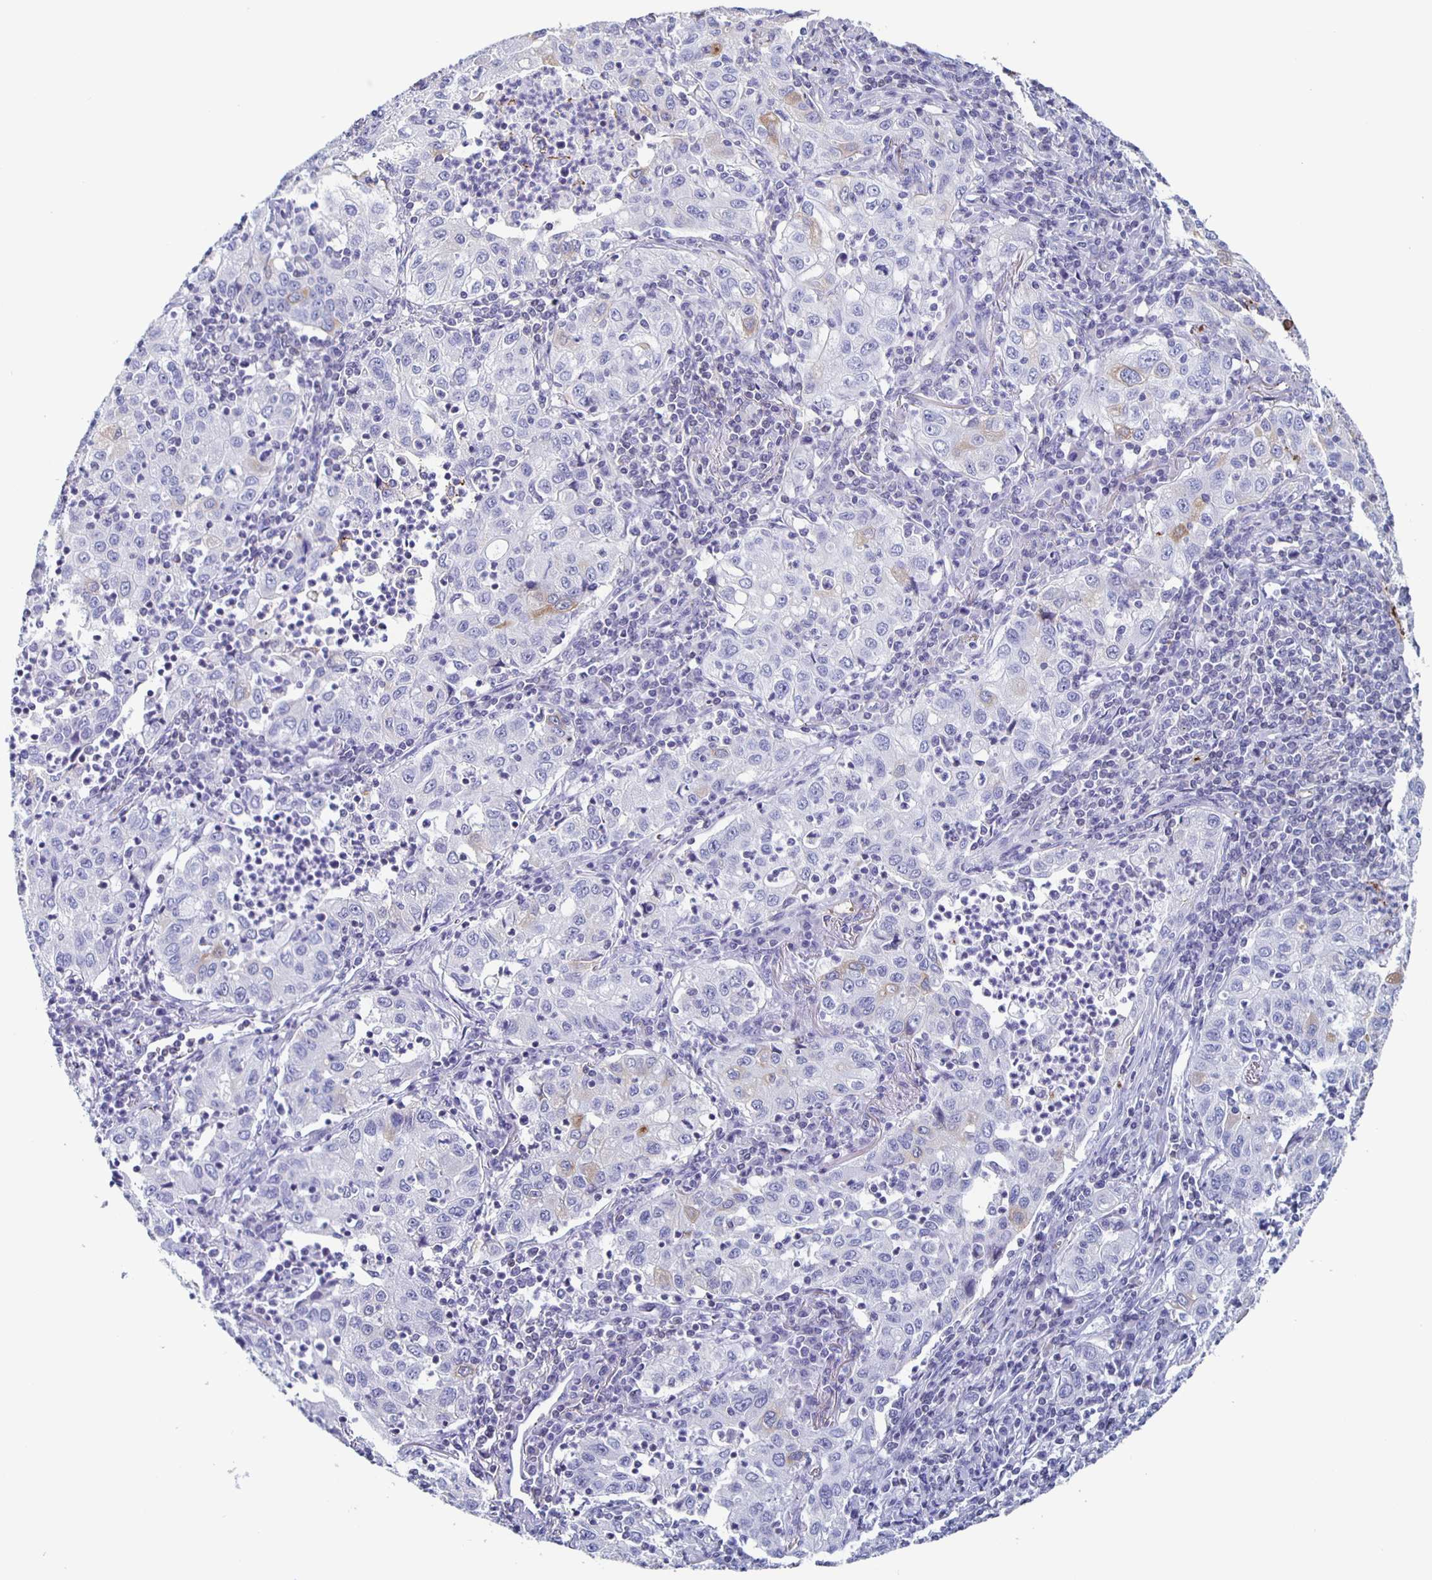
{"staining": {"intensity": "negative", "quantity": "none", "location": "none"}, "tissue": "lung cancer", "cell_type": "Tumor cells", "image_type": "cancer", "snomed": [{"axis": "morphology", "description": "Squamous cell carcinoma, NOS"}, {"axis": "topography", "description": "Lung"}], "caption": "Immunohistochemistry photomicrograph of lung squamous cell carcinoma stained for a protein (brown), which reveals no expression in tumor cells. Nuclei are stained in blue.", "gene": "FGA", "patient": {"sex": "male", "age": 71}}